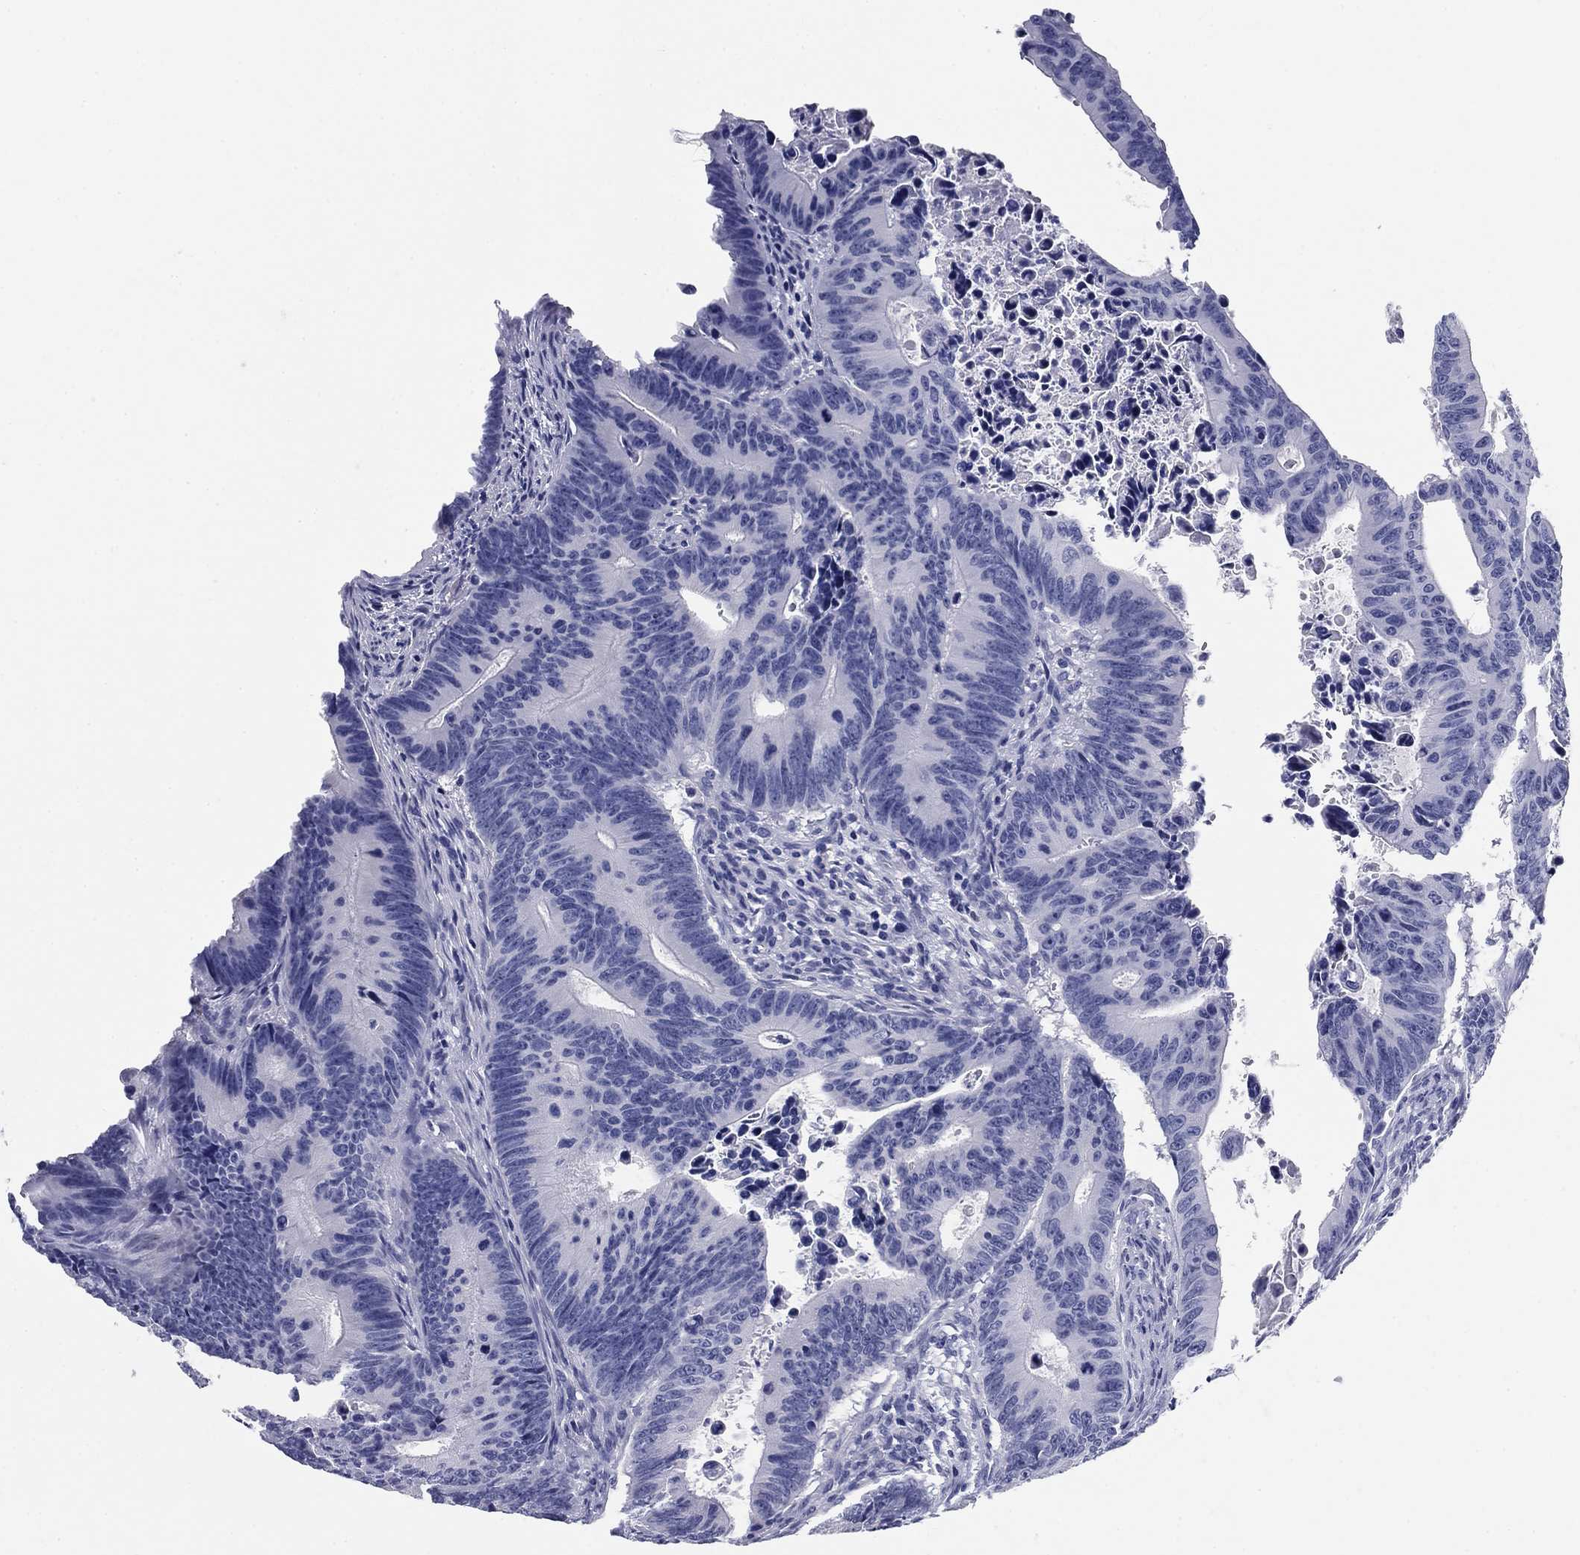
{"staining": {"intensity": "negative", "quantity": "none", "location": "none"}, "tissue": "colorectal cancer", "cell_type": "Tumor cells", "image_type": "cancer", "snomed": [{"axis": "morphology", "description": "Adenocarcinoma, NOS"}, {"axis": "topography", "description": "Colon"}], "caption": "The photomicrograph demonstrates no staining of tumor cells in adenocarcinoma (colorectal).", "gene": "KCNH1", "patient": {"sex": "female", "age": 87}}